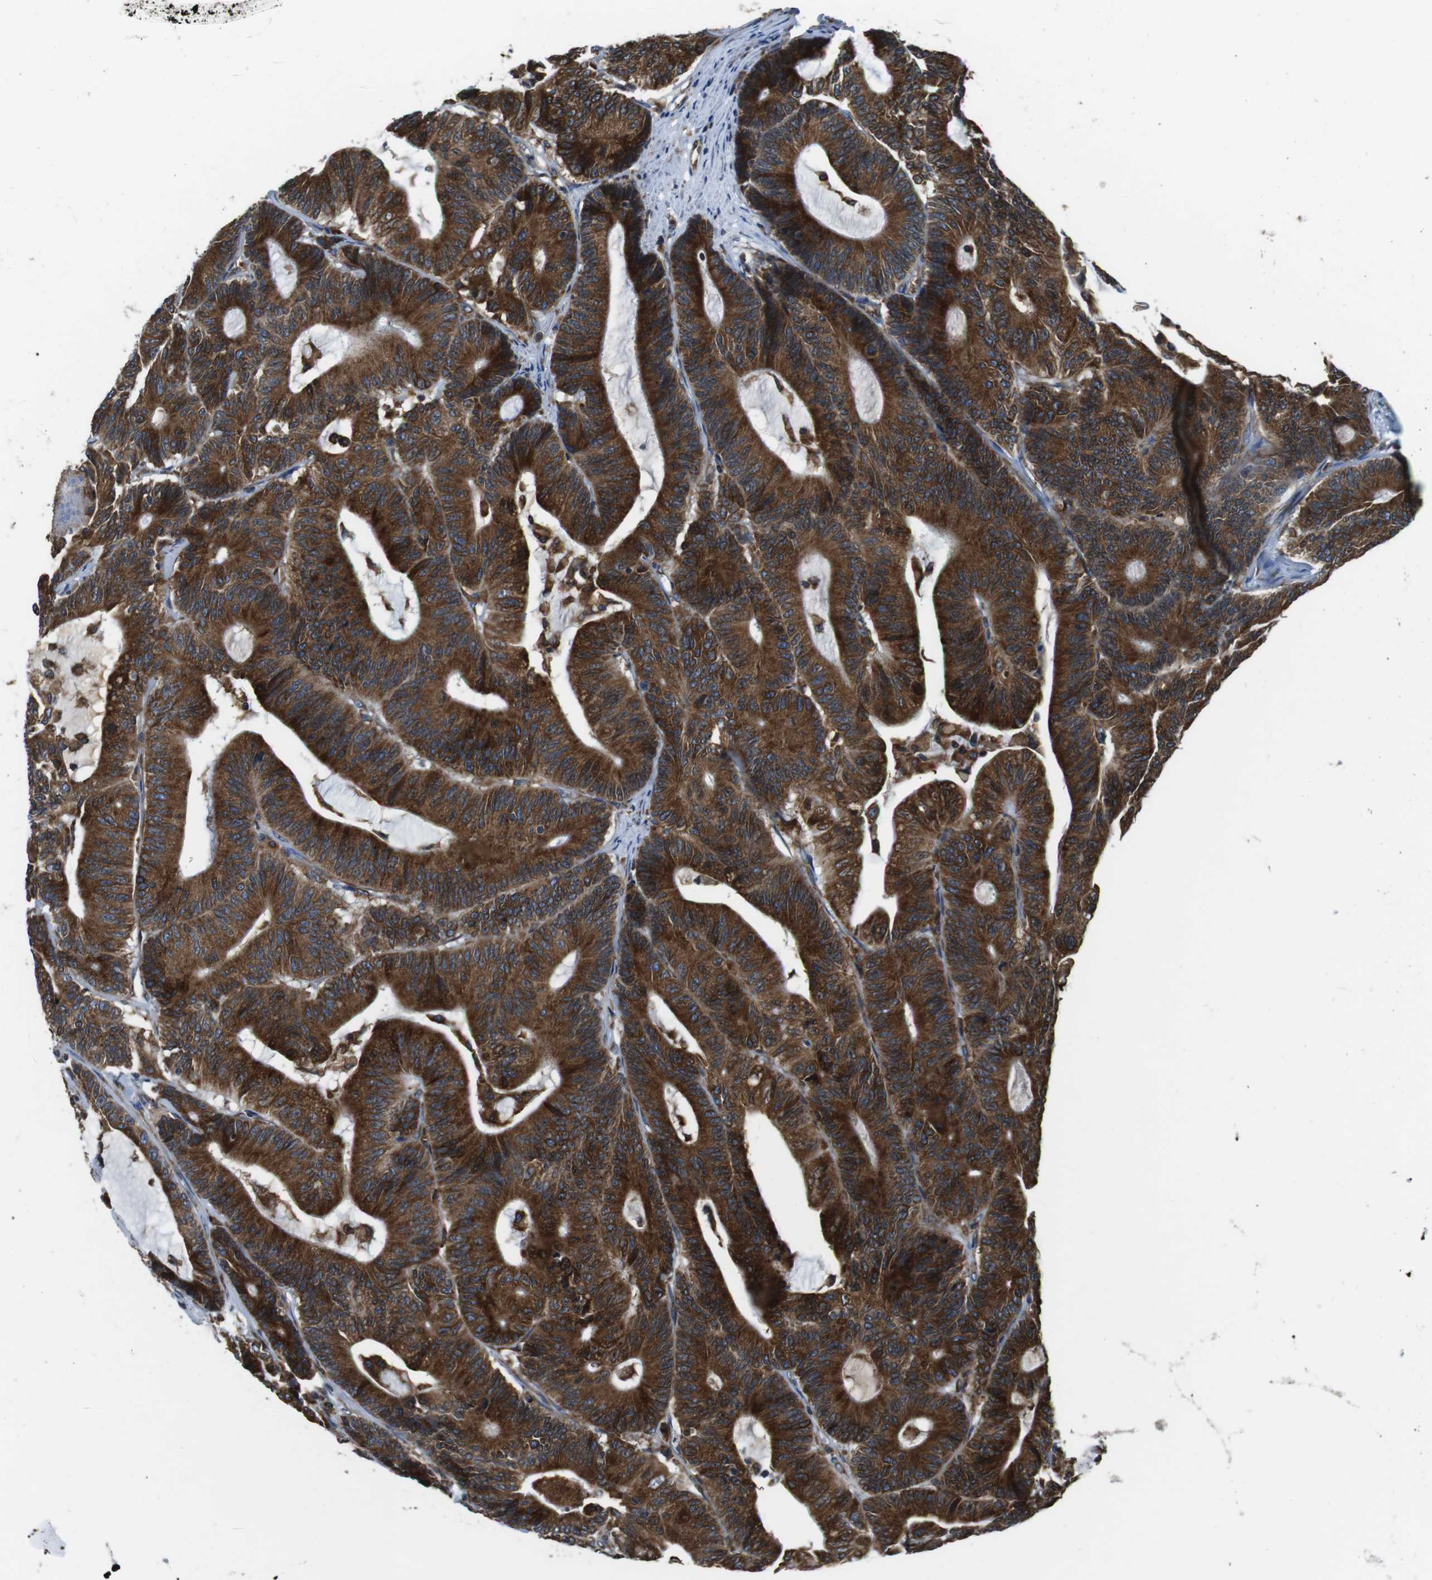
{"staining": {"intensity": "strong", "quantity": ">75%", "location": "cytoplasmic/membranous"}, "tissue": "colorectal cancer", "cell_type": "Tumor cells", "image_type": "cancer", "snomed": [{"axis": "morphology", "description": "Adenocarcinoma, NOS"}, {"axis": "topography", "description": "Colon"}], "caption": "Immunohistochemical staining of human colorectal cancer demonstrates high levels of strong cytoplasmic/membranous staining in about >75% of tumor cells.", "gene": "UGGT1", "patient": {"sex": "female", "age": 84}}